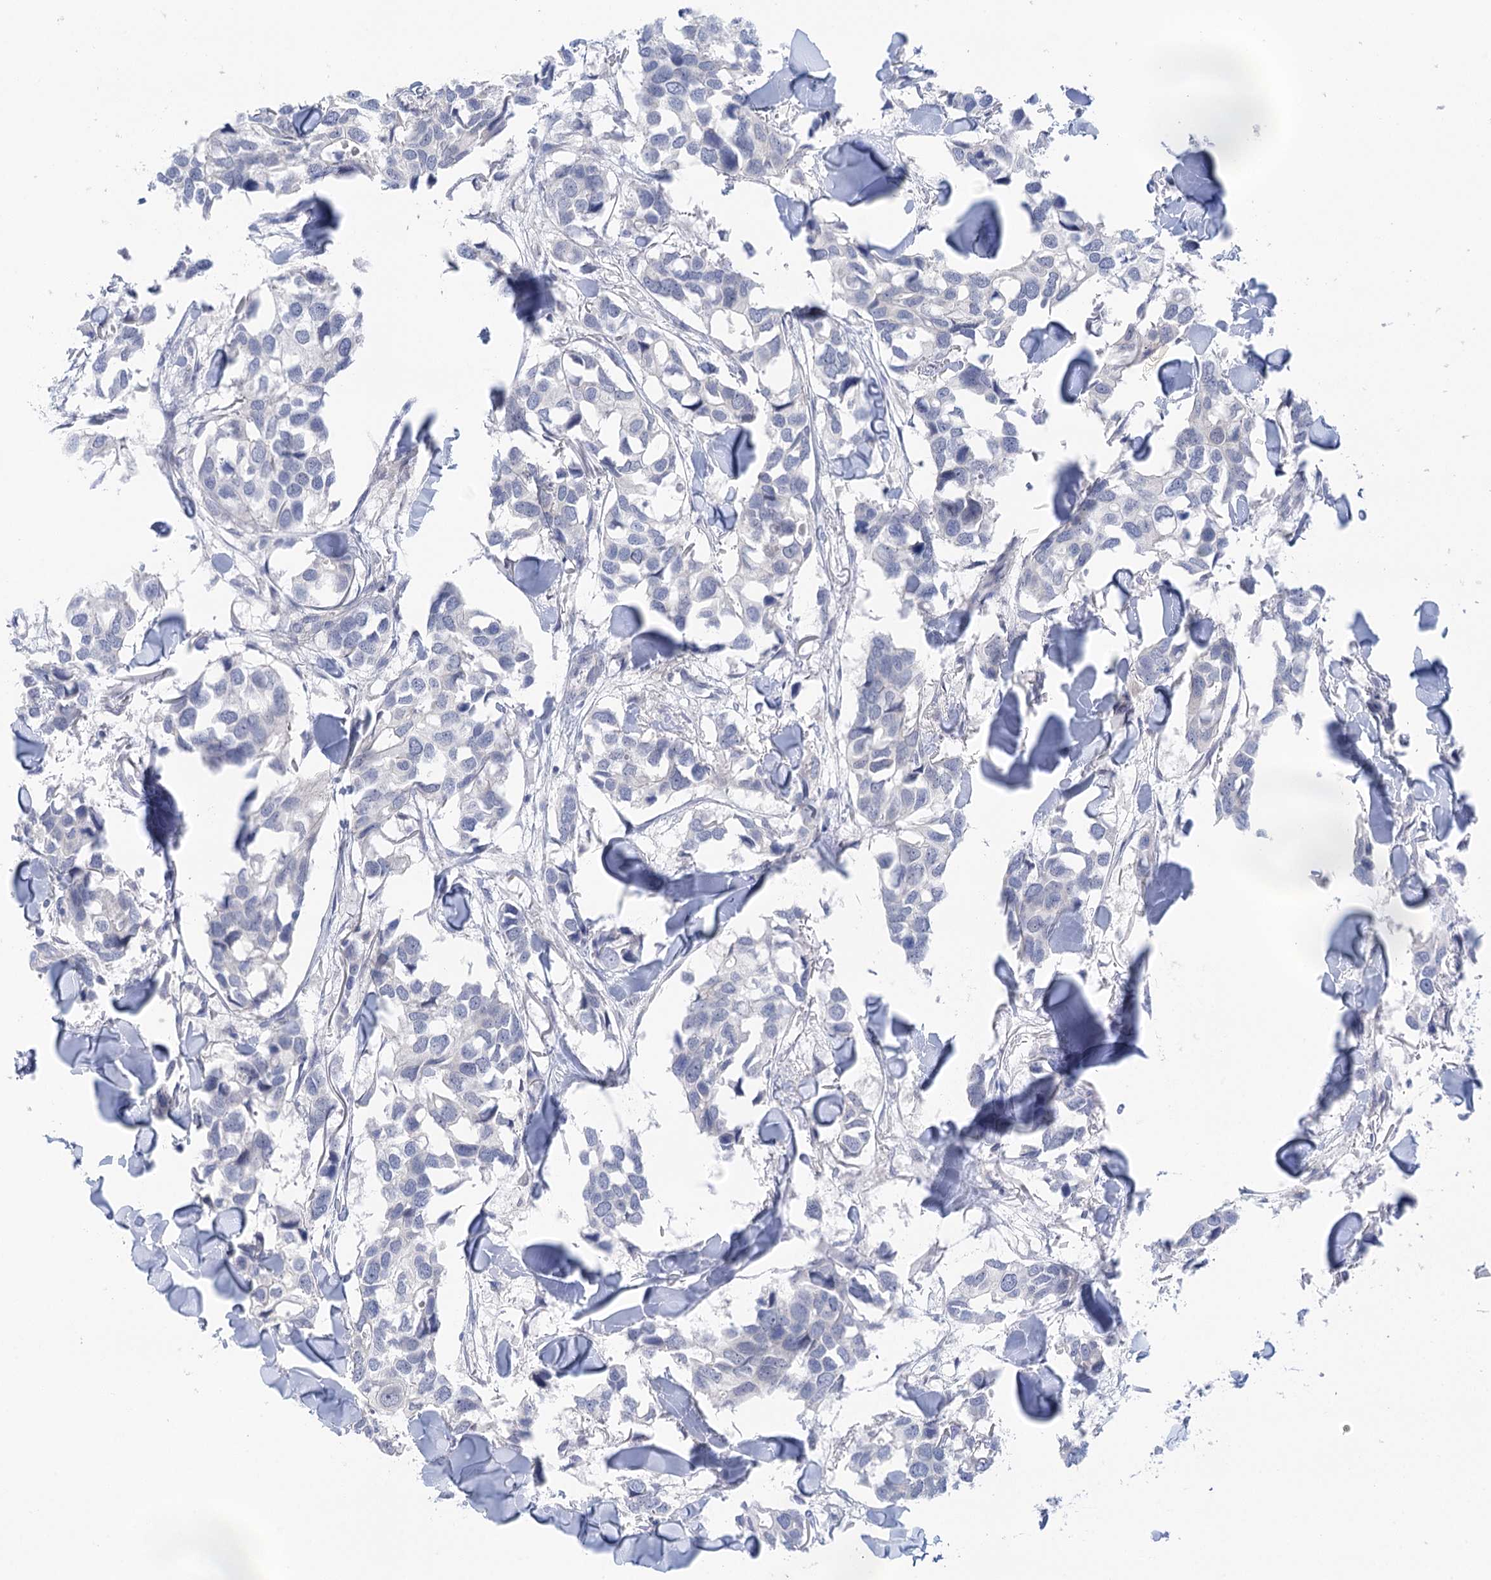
{"staining": {"intensity": "negative", "quantity": "none", "location": "none"}, "tissue": "breast cancer", "cell_type": "Tumor cells", "image_type": "cancer", "snomed": [{"axis": "morphology", "description": "Duct carcinoma"}, {"axis": "topography", "description": "Breast"}], "caption": "This is a photomicrograph of immunohistochemistry (IHC) staining of breast infiltrating ductal carcinoma, which shows no staining in tumor cells.", "gene": "LALBA", "patient": {"sex": "female", "age": 83}}